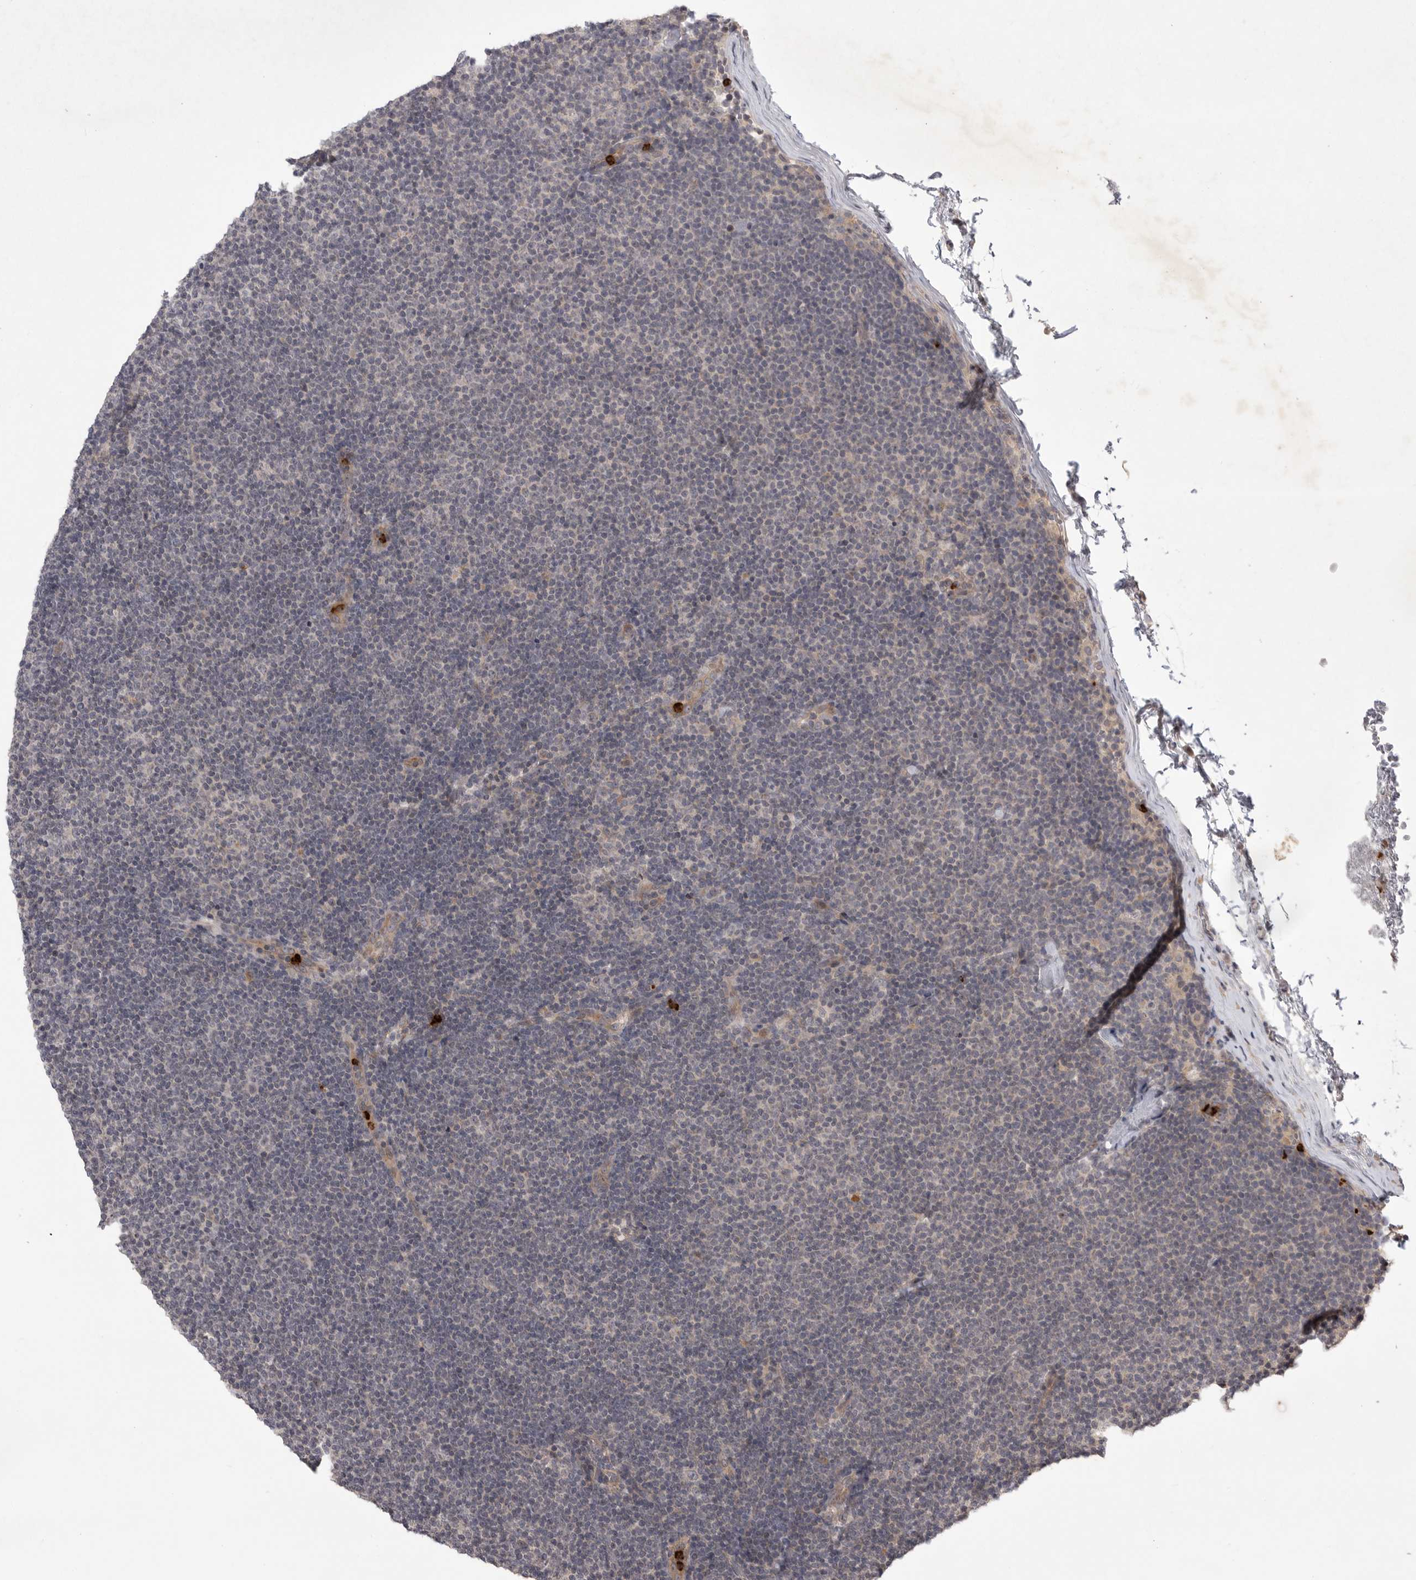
{"staining": {"intensity": "negative", "quantity": "none", "location": "none"}, "tissue": "lymphoma", "cell_type": "Tumor cells", "image_type": "cancer", "snomed": [{"axis": "morphology", "description": "Malignant lymphoma, non-Hodgkin's type, Low grade"}, {"axis": "topography", "description": "Lymph node"}], "caption": "Immunohistochemistry of human lymphoma shows no positivity in tumor cells.", "gene": "UBE3D", "patient": {"sex": "female", "age": 53}}